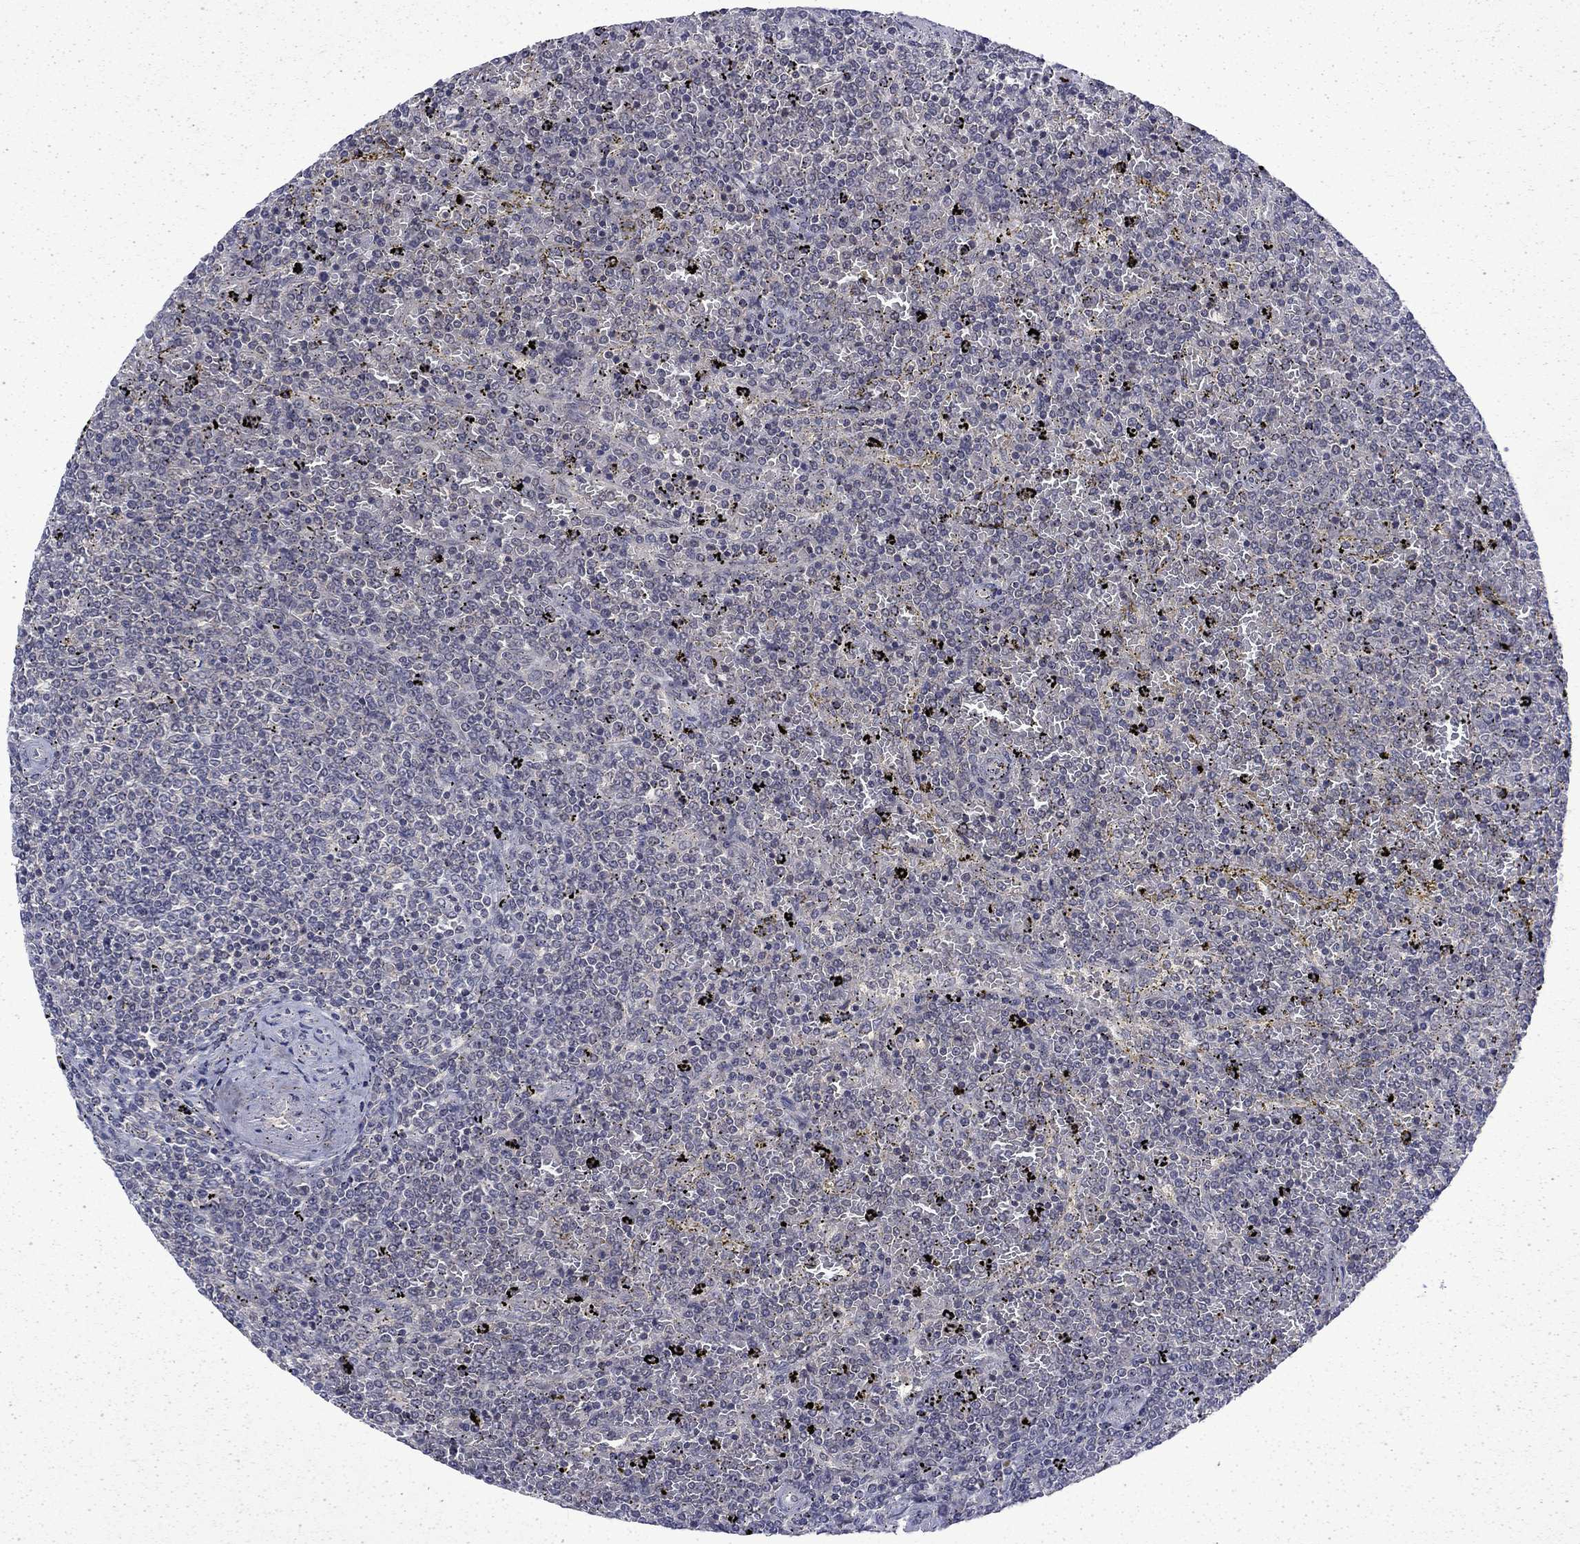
{"staining": {"intensity": "negative", "quantity": "none", "location": "none"}, "tissue": "lymphoma", "cell_type": "Tumor cells", "image_type": "cancer", "snomed": [{"axis": "morphology", "description": "Malignant lymphoma, non-Hodgkin's type, Low grade"}, {"axis": "topography", "description": "Spleen"}], "caption": "This is a image of immunohistochemistry (IHC) staining of low-grade malignant lymphoma, non-Hodgkin's type, which shows no expression in tumor cells.", "gene": "CHAT", "patient": {"sex": "female", "age": 77}}